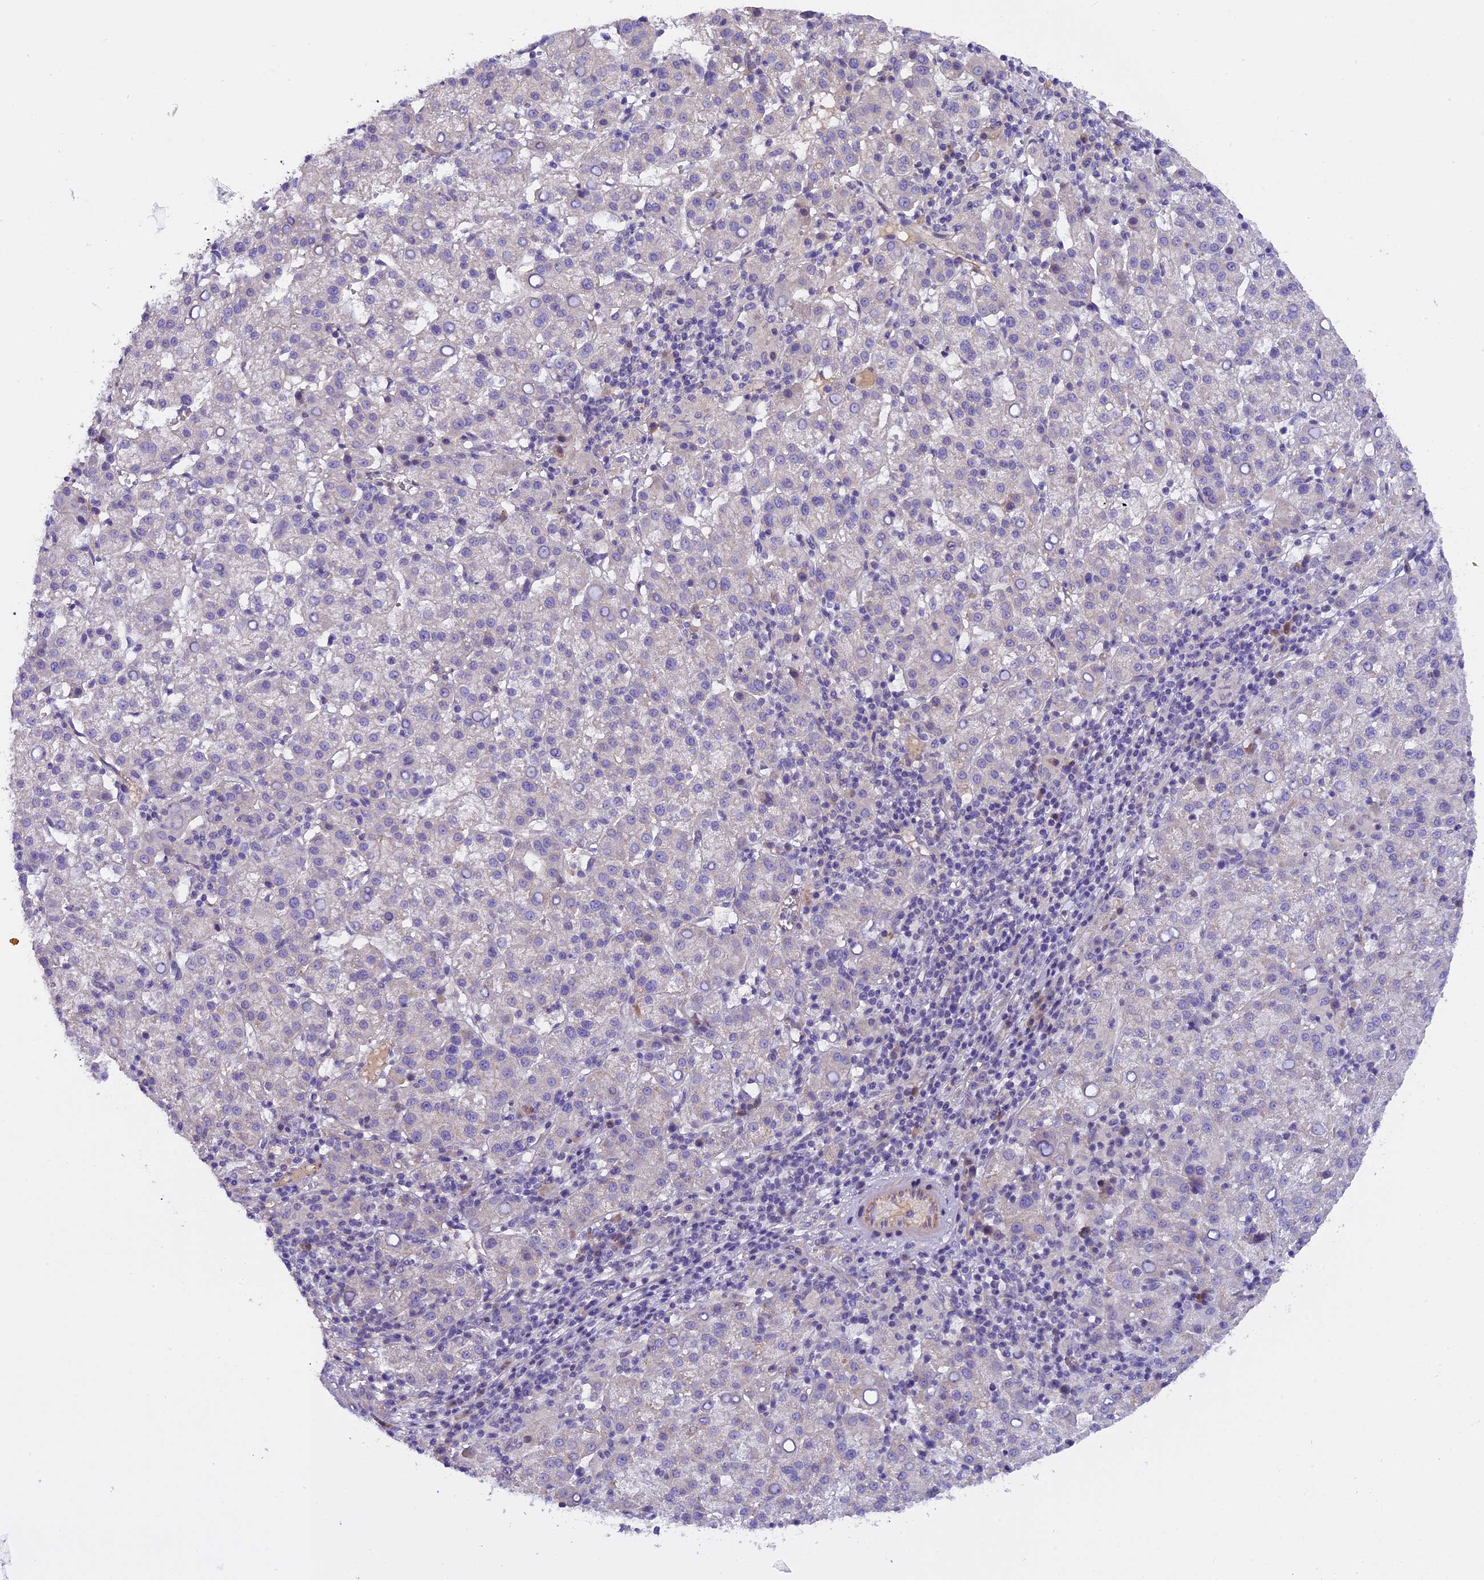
{"staining": {"intensity": "negative", "quantity": "none", "location": "none"}, "tissue": "liver cancer", "cell_type": "Tumor cells", "image_type": "cancer", "snomed": [{"axis": "morphology", "description": "Carcinoma, Hepatocellular, NOS"}, {"axis": "topography", "description": "Liver"}], "caption": "Protein analysis of liver cancer exhibits no significant staining in tumor cells.", "gene": "CCDC32", "patient": {"sex": "female", "age": 58}}